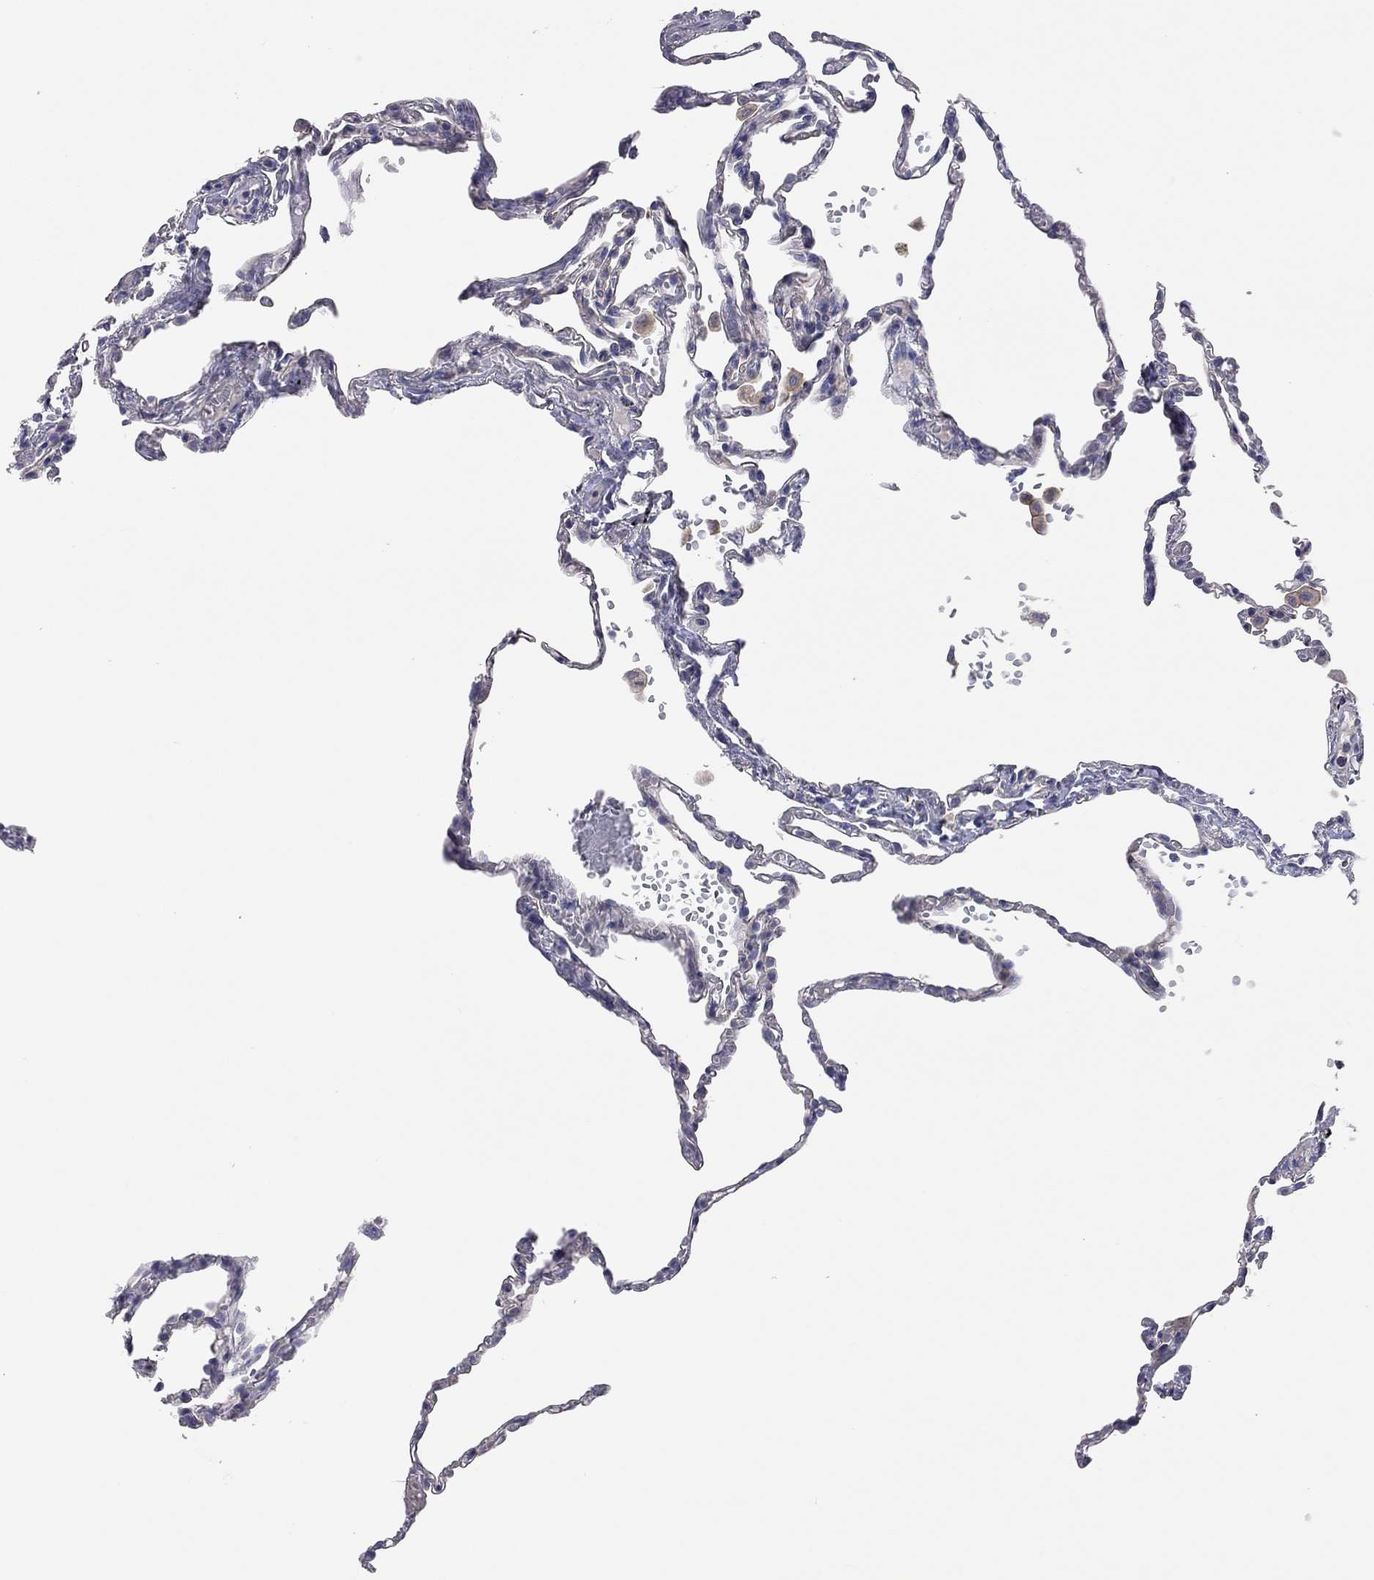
{"staining": {"intensity": "negative", "quantity": "none", "location": "none"}, "tissue": "lung", "cell_type": "Alveolar cells", "image_type": "normal", "snomed": [{"axis": "morphology", "description": "Normal tissue, NOS"}, {"axis": "topography", "description": "Lung"}], "caption": "The immunohistochemistry histopathology image has no significant expression in alveolar cells of lung.", "gene": "KCNB1", "patient": {"sex": "male", "age": 78}}